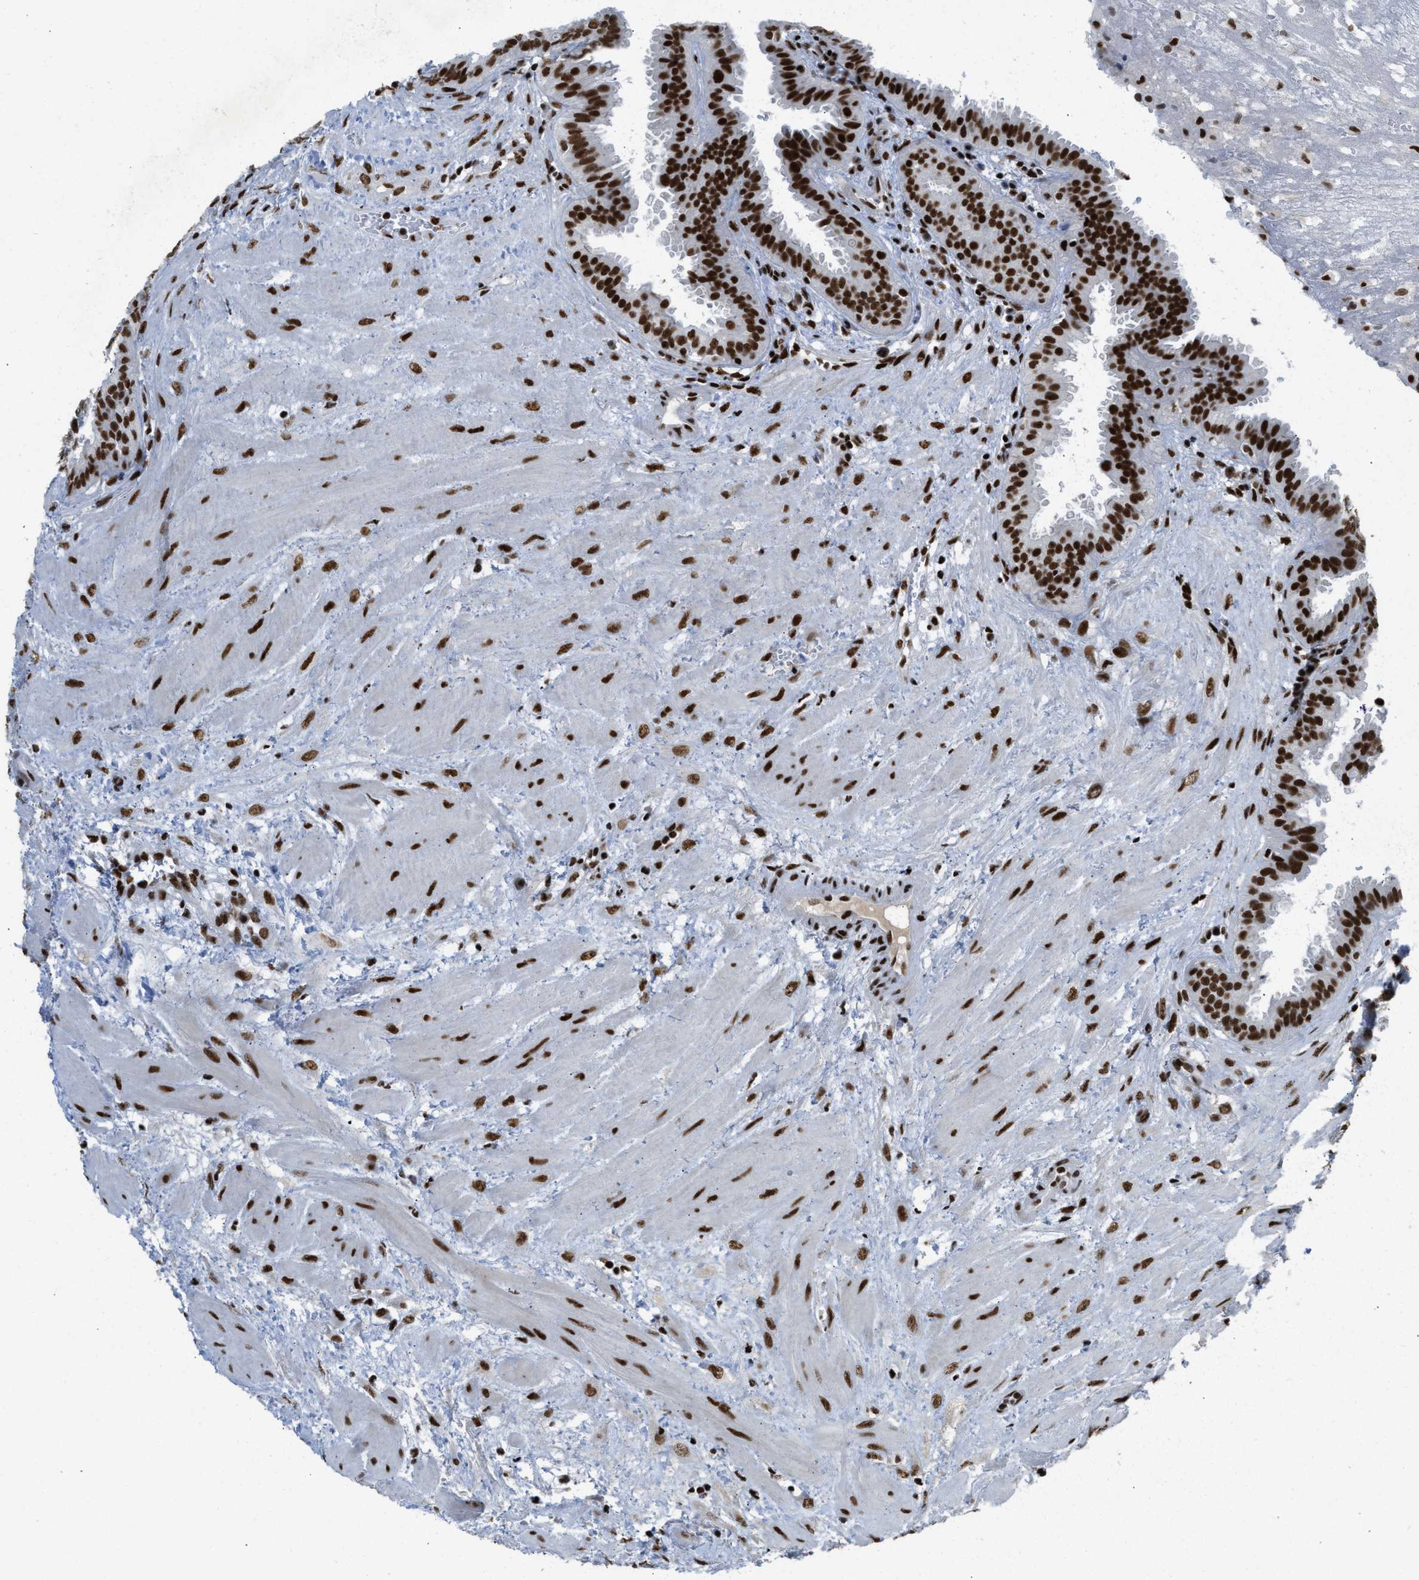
{"staining": {"intensity": "strong", "quantity": ">75%", "location": "nuclear"}, "tissue": "fallopian tube", "cell_type": "Glandular cells", "image_type": "normal", "snomed": [{"axis": "morphology", "description": "Normal tissue, NOS"}, {"axis": "topography", "description": "Fallopian tube"}, {"axis": "topography", "description": "Placenta"}], "caption": "A high-resolution image shows IHC staining of benign fallopian tube, which shows strong nuclear positivity in about >75% of glandular cells.", "gene": "SCAF4", "patient": {"sex": "female", "age": 32}}